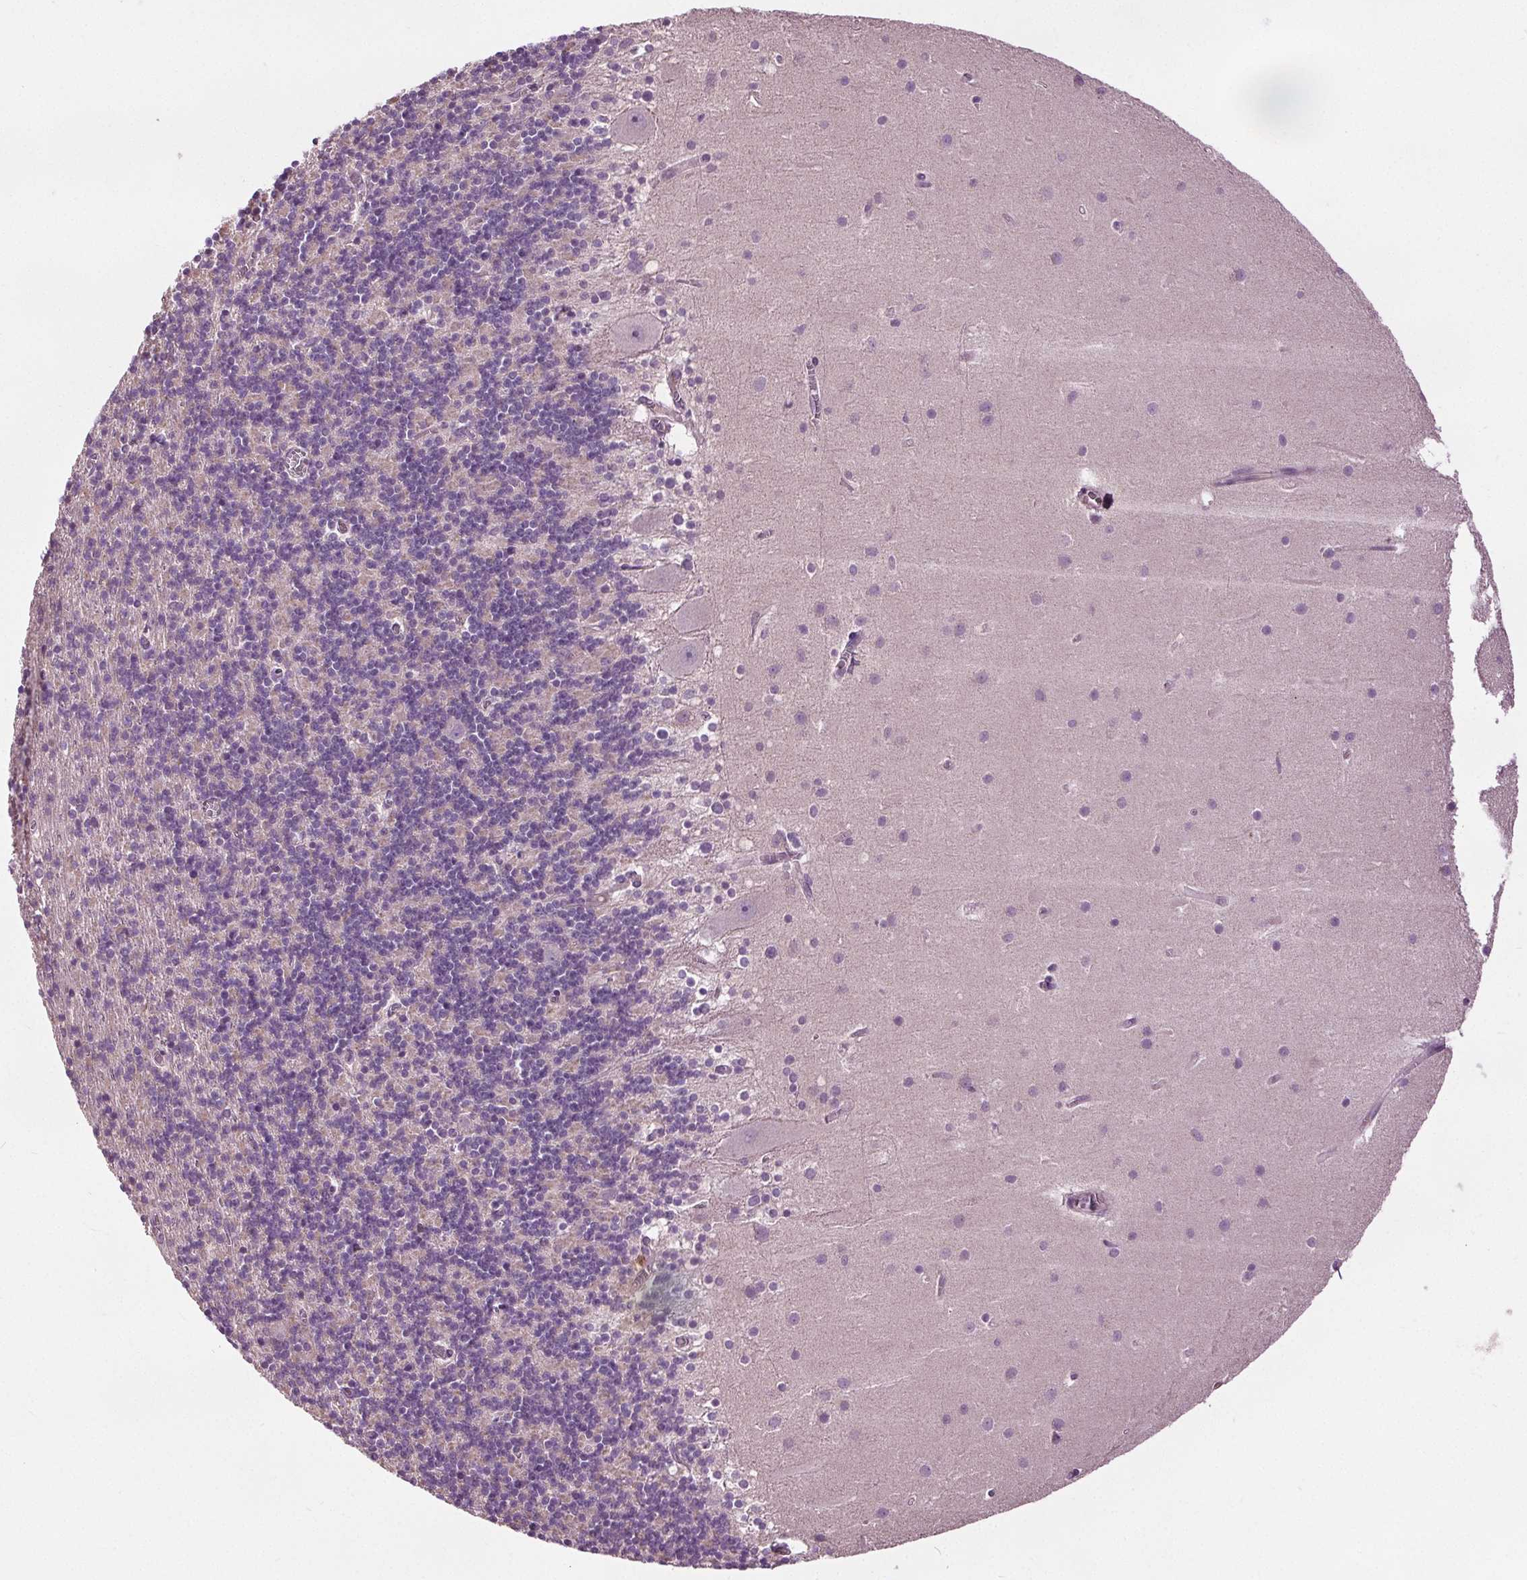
{"staining": {"intensity": "negative", "quantity": "none", "location": "none"}, "tissue": "cerebellum", "cell_type": "Cells in granular layer", "image_type": "normal", "snomed": [{"axis": "morphology", "description": "Normal tissue, NOS"}, {"axis": "topography", "description": "Cerebellum"}], "caption": "Cells in granular layer show no significant positivity in normal cerebellum.", "gene": "RASA1", "patient": {"sex": "male", "age": 70}}